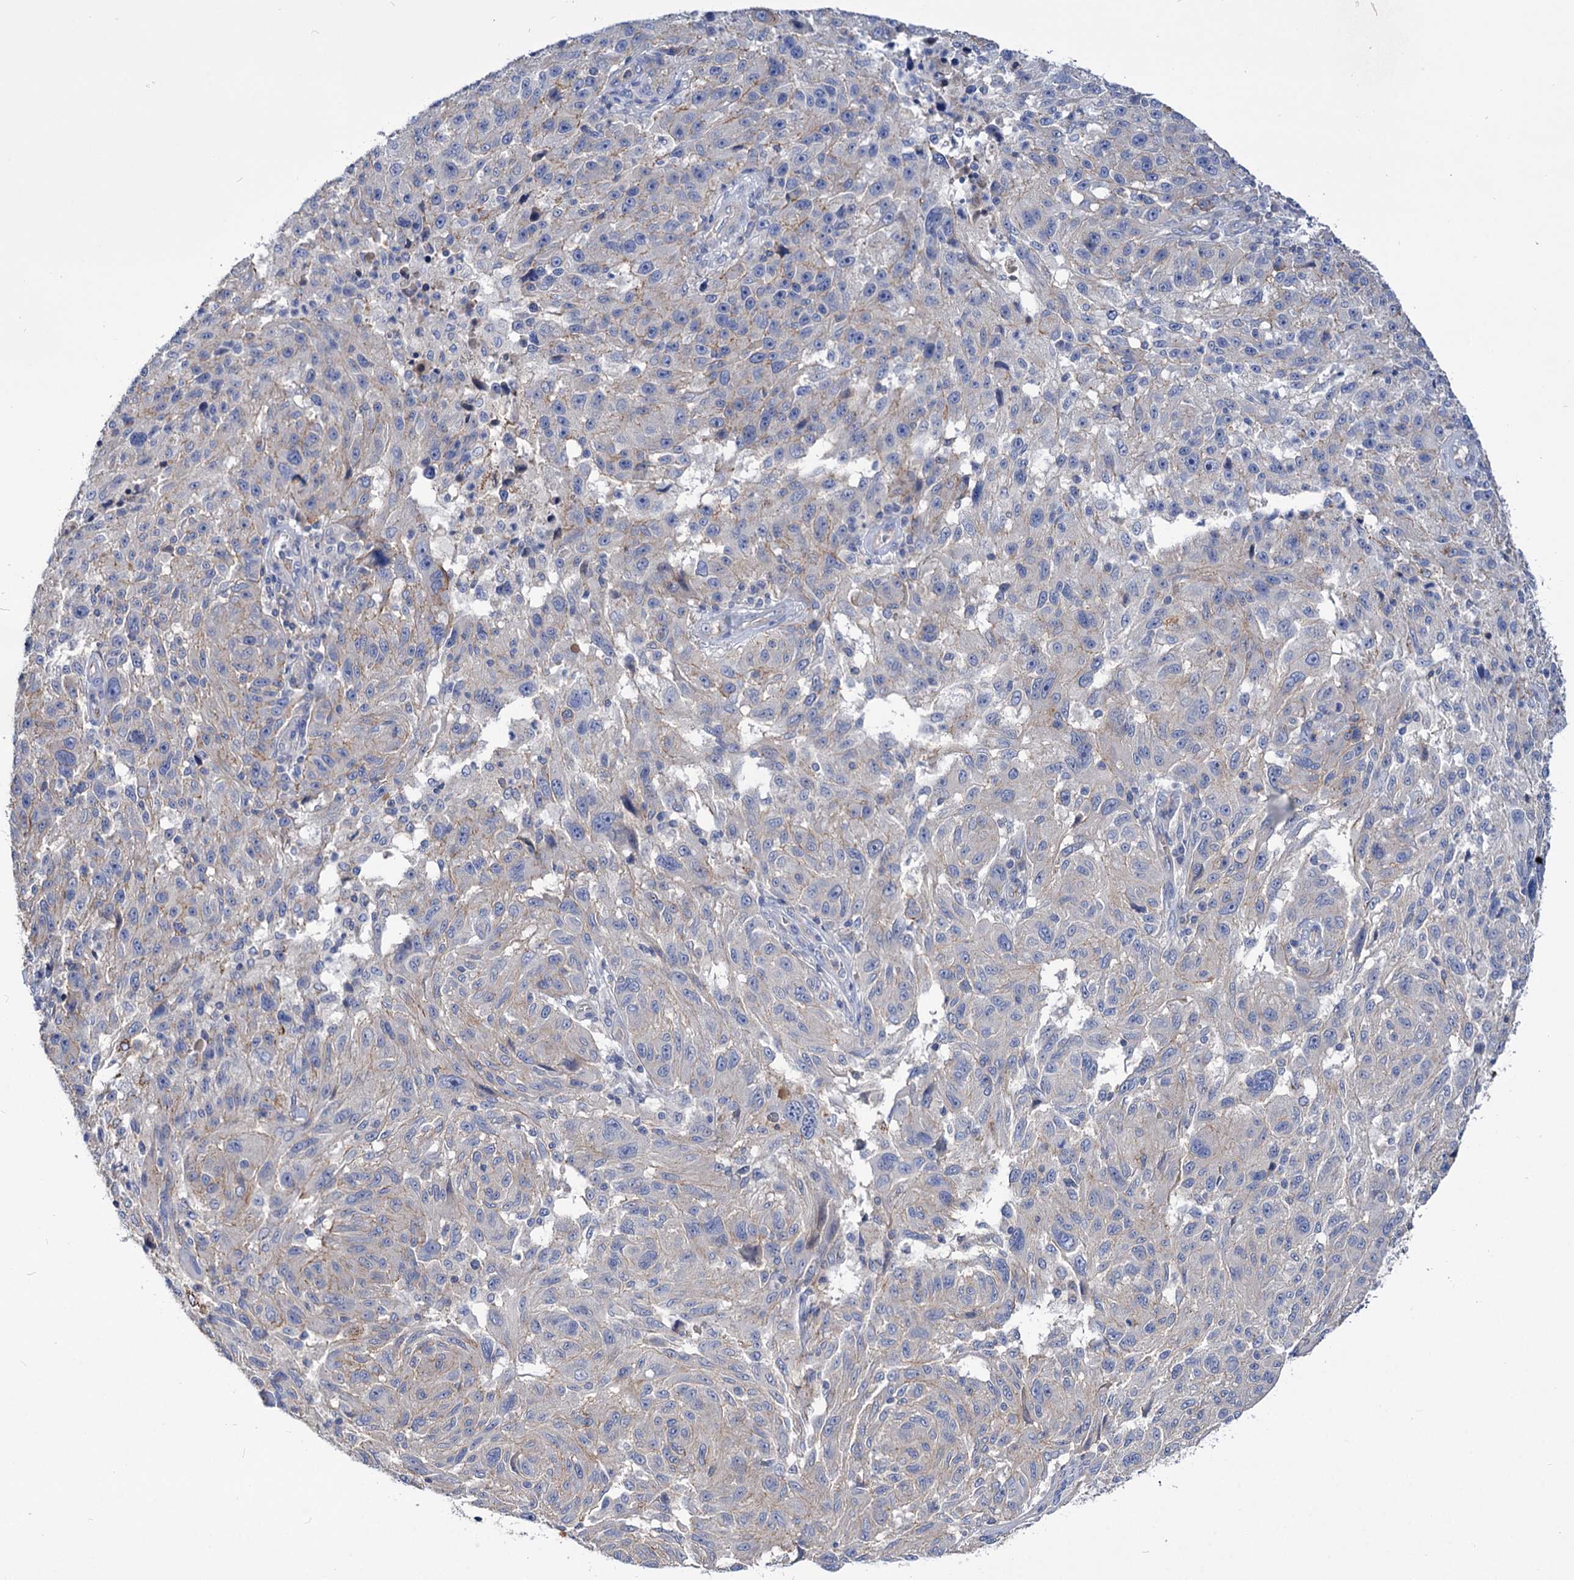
{"staining": {"intensity": "negative", "quantity": "none", "location": "none"}, "tissue": "melanoma", "cell_type": "Tumor cells", "image_type": "cancer", "snomed": [{"axis": "morphology", "description": "Malignant melanoma, NOS"}, {"axis": "topography", "description": "Skin"}], "caption": "Immunohistochemistry photomicrograph of neoplastic tissue: human melanoma stained with DAB reveals no significant protein expression in tumor cells.", "gene": "NUDCD2", "patient": {"sex": "male", "age": 53}}